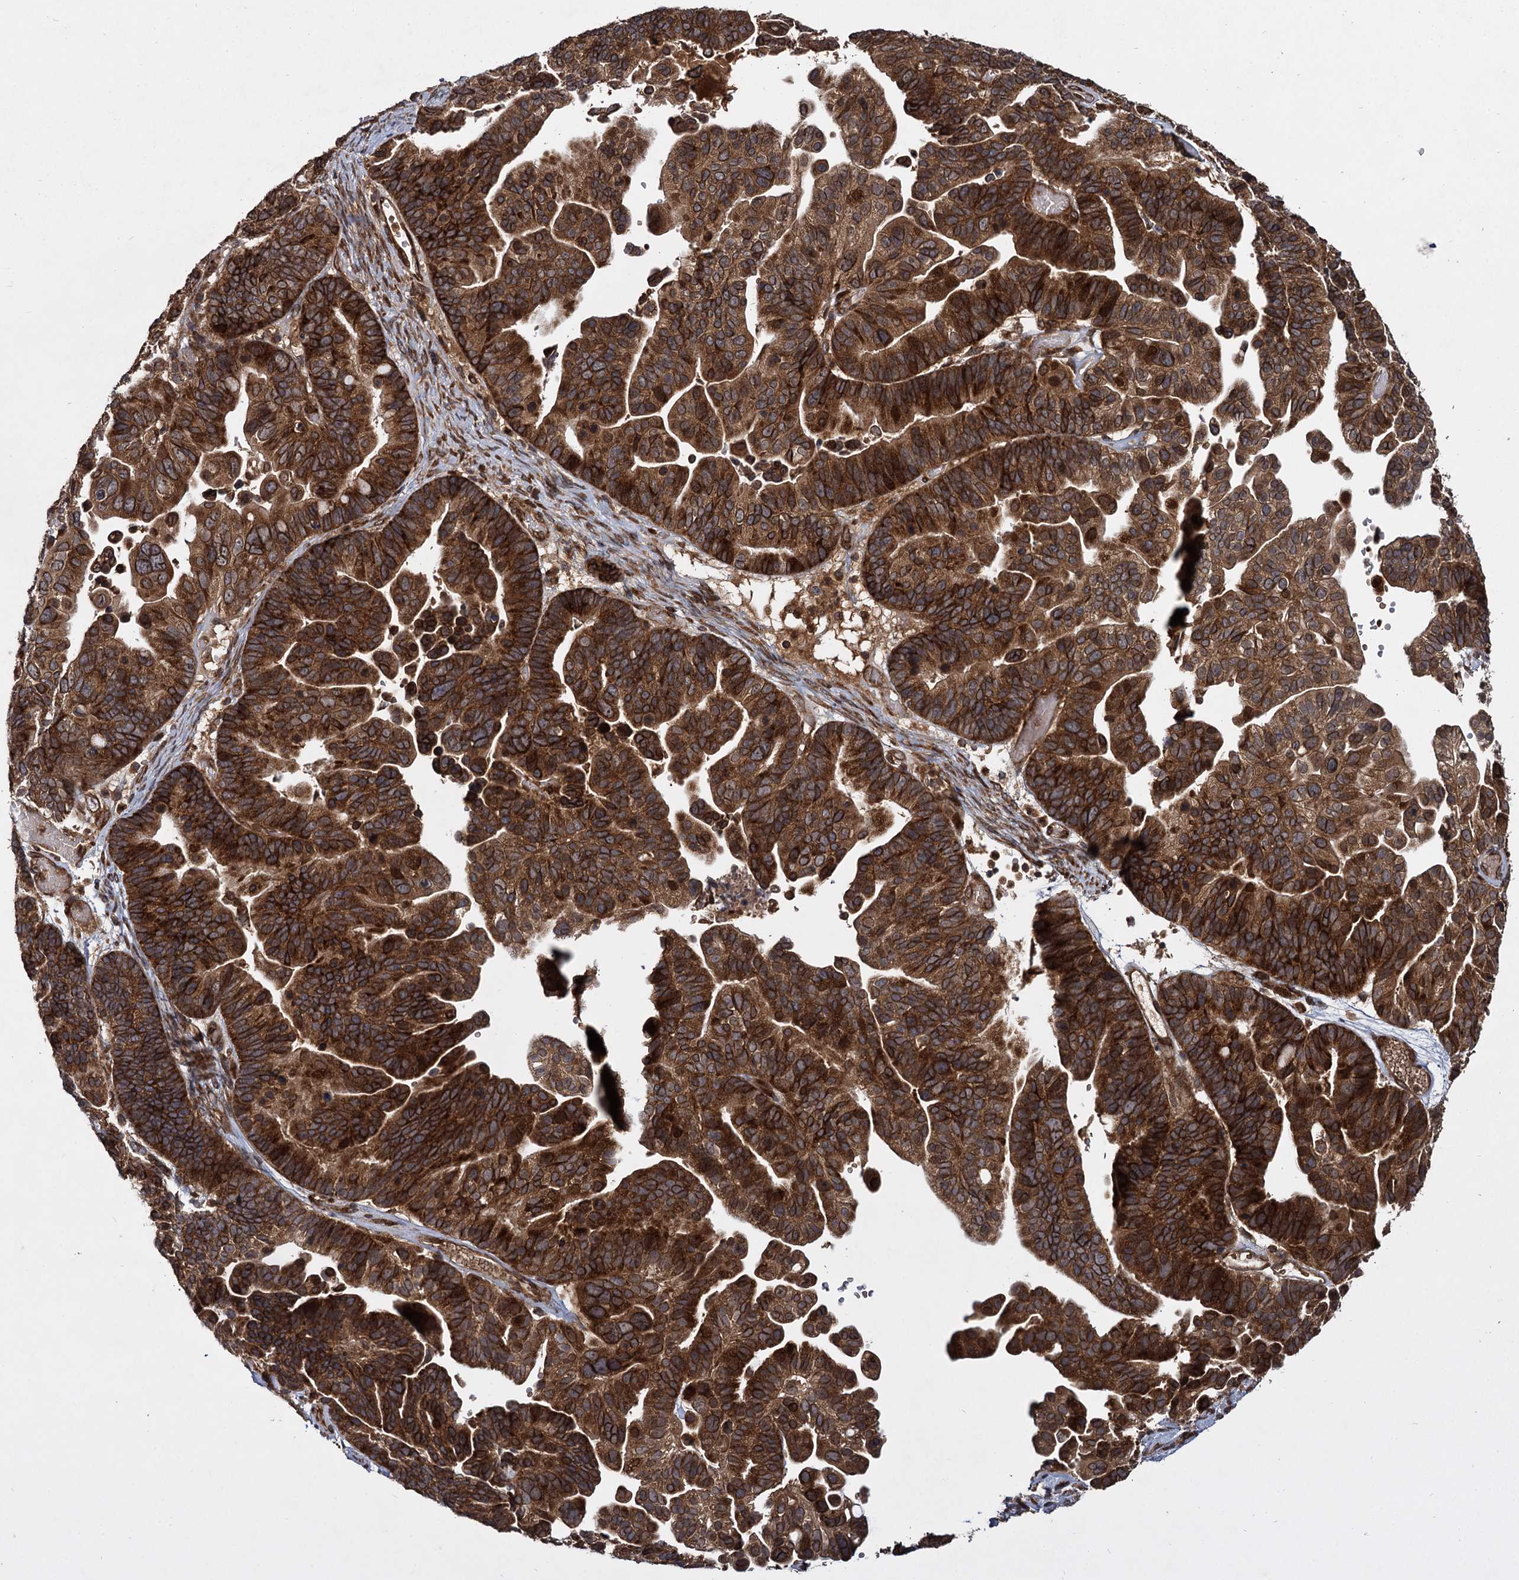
{"staining": {"intensity": "strong", "quantity": ">75%", "location": "cytoplasmic/membranous"}, "tissue": "ovarian cancer", "cell_type": "Tumor cells", "image_type": "cancer", "snomed": [{"axis": "morphology", "description": "Cystadenocarcinoma, serous, NOS"}, {"axis": "topography", "description": "Ovary"}], "caption": "Human serous cystadenocarcinoma (ovarian) stained with a brown dye displays strong cytoplasmic/membranous positive positivity in about >75% of tumor cells.", "gene": "DCP1B", "patient": {"sex": "female", "age": 56}}